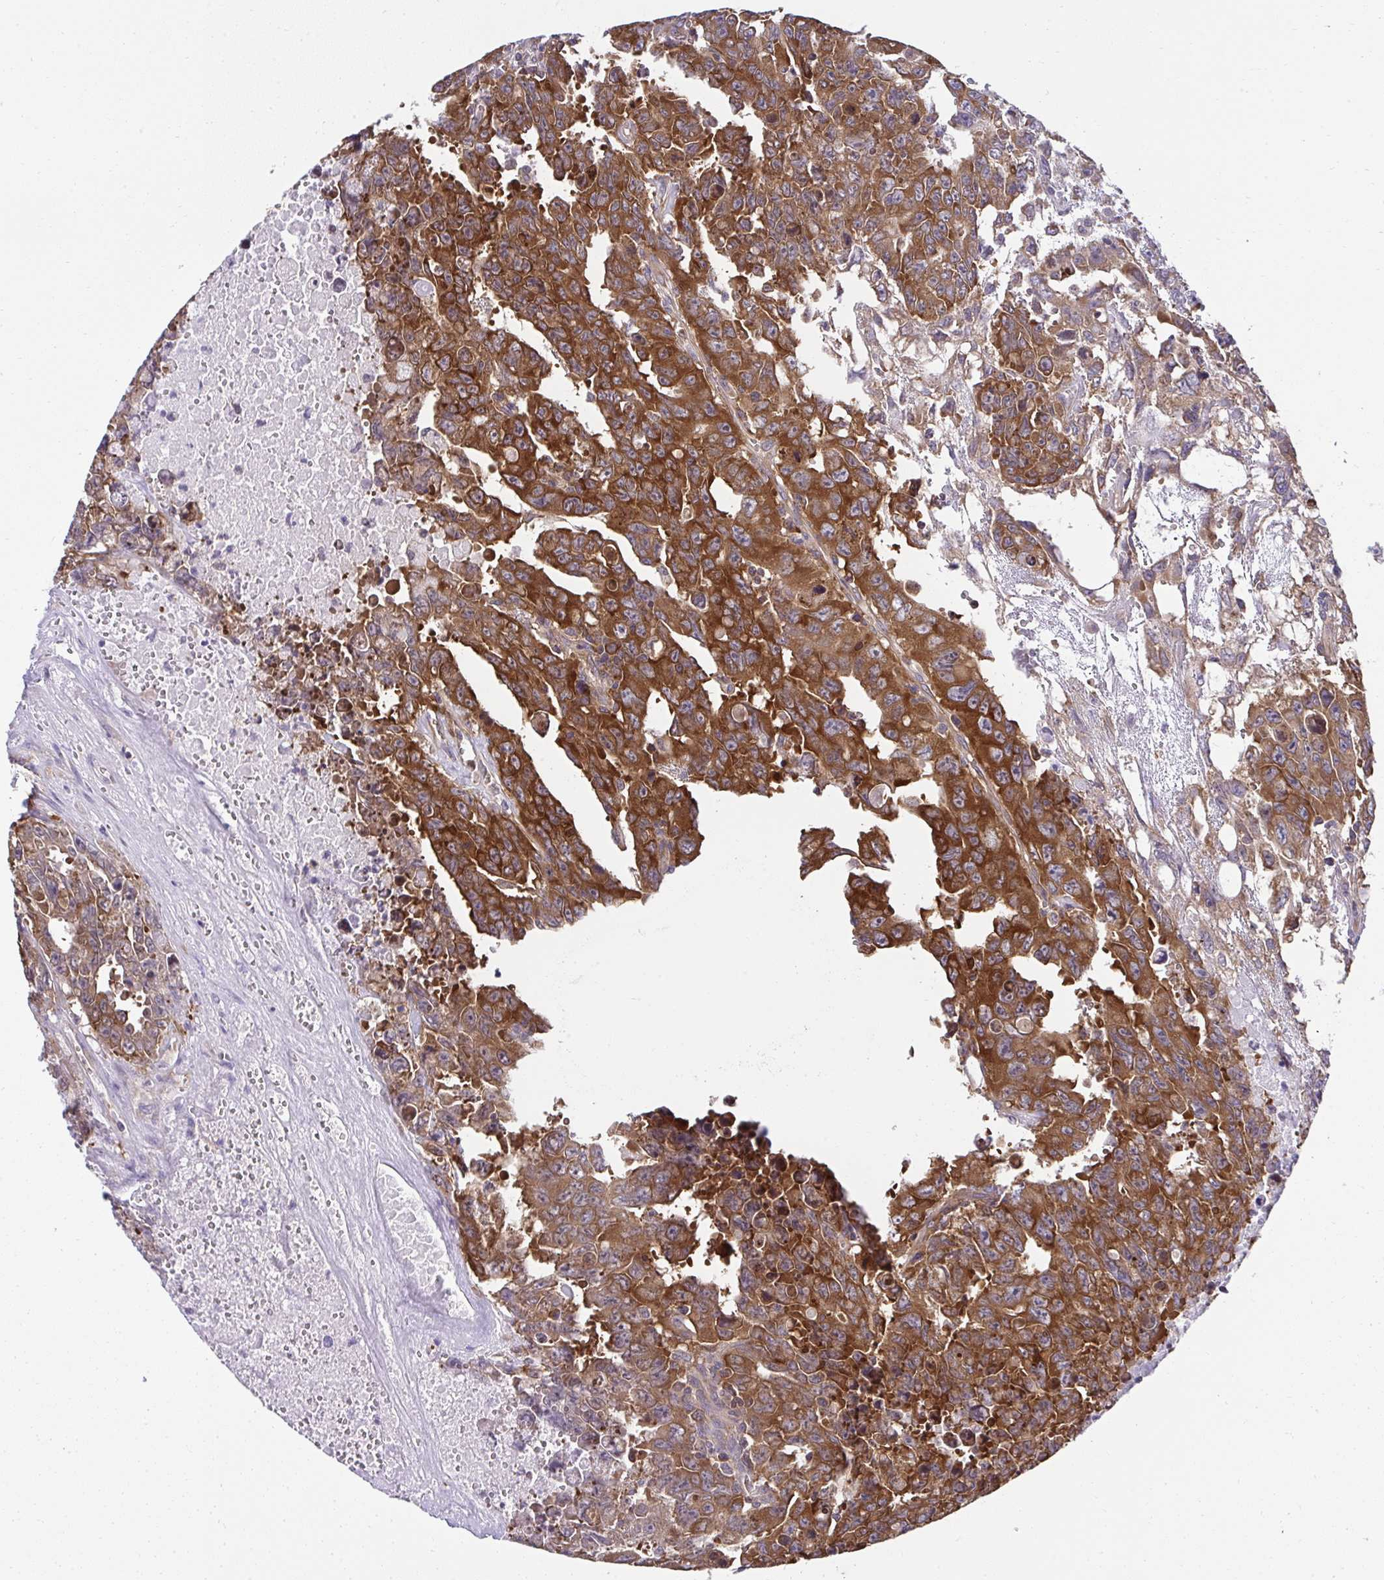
{"staining": {"intensity": "strong", "quantity": ">75%", "location": "cytoplasmic/membranous"}, "tissue": "testis cancer", "cell_type": "Tumor cells", "image_type": "cancer", "snomed": [{"axis": "morphology", "description": "Carcinoma, Embryonal, NOS"}, {"axis": "topography", "description": "Testis"}], "caption": "Brown immunohistochemical staining in embryonal carcinoma (testis) demonstrates strong cytoplasmic/membranous staining in approximately >75% of tumor cells. (DAB IHC with brightfield microscopy, high magnification).", "gene": "RPS7", "patient": {"sex": "male", "age": 24}}